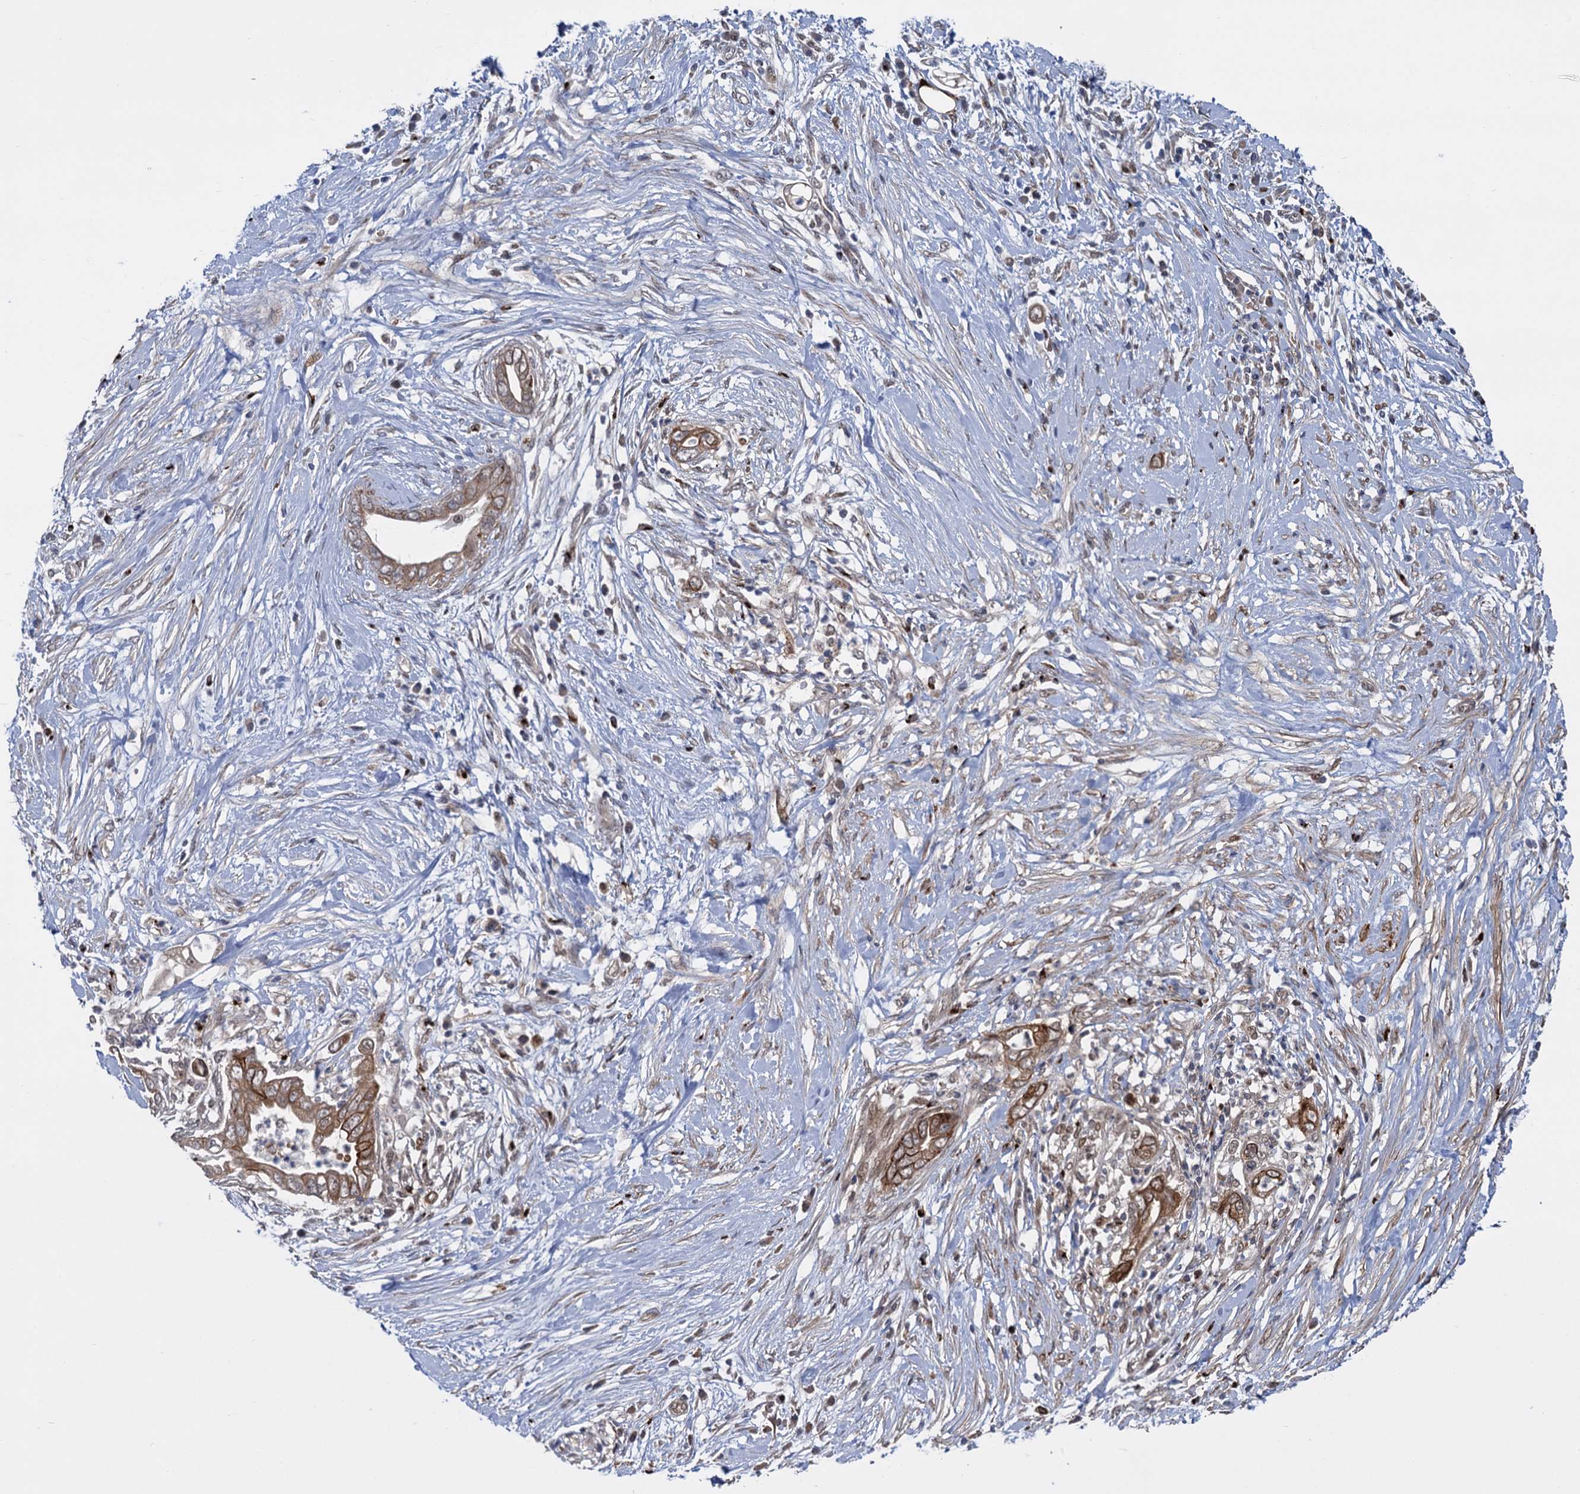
{"staining": {"intensity": "moderate", "quantity": ">75%", "location": "cytoplasmic/membranous"}, "tissue": "pancreatic cancer", "cell_type": "Tumor cells", "image_type": "cancer", "snomed": [{"axis": "morphology", "description": "Adenocarcinoma, NOS"}, {"axis": "topography", "description": "Pancreas"}], "caption": "Immunohistochemistry image of adenocarcinoma (pancreatic) stained for a protein (brown), which reveals medium levels of moderate cytoplasmic/membranous staining in approximately >75% of tumor cells.", "gene": "GAL3ST4", "patient": {"sex": "male", "age": 75}}